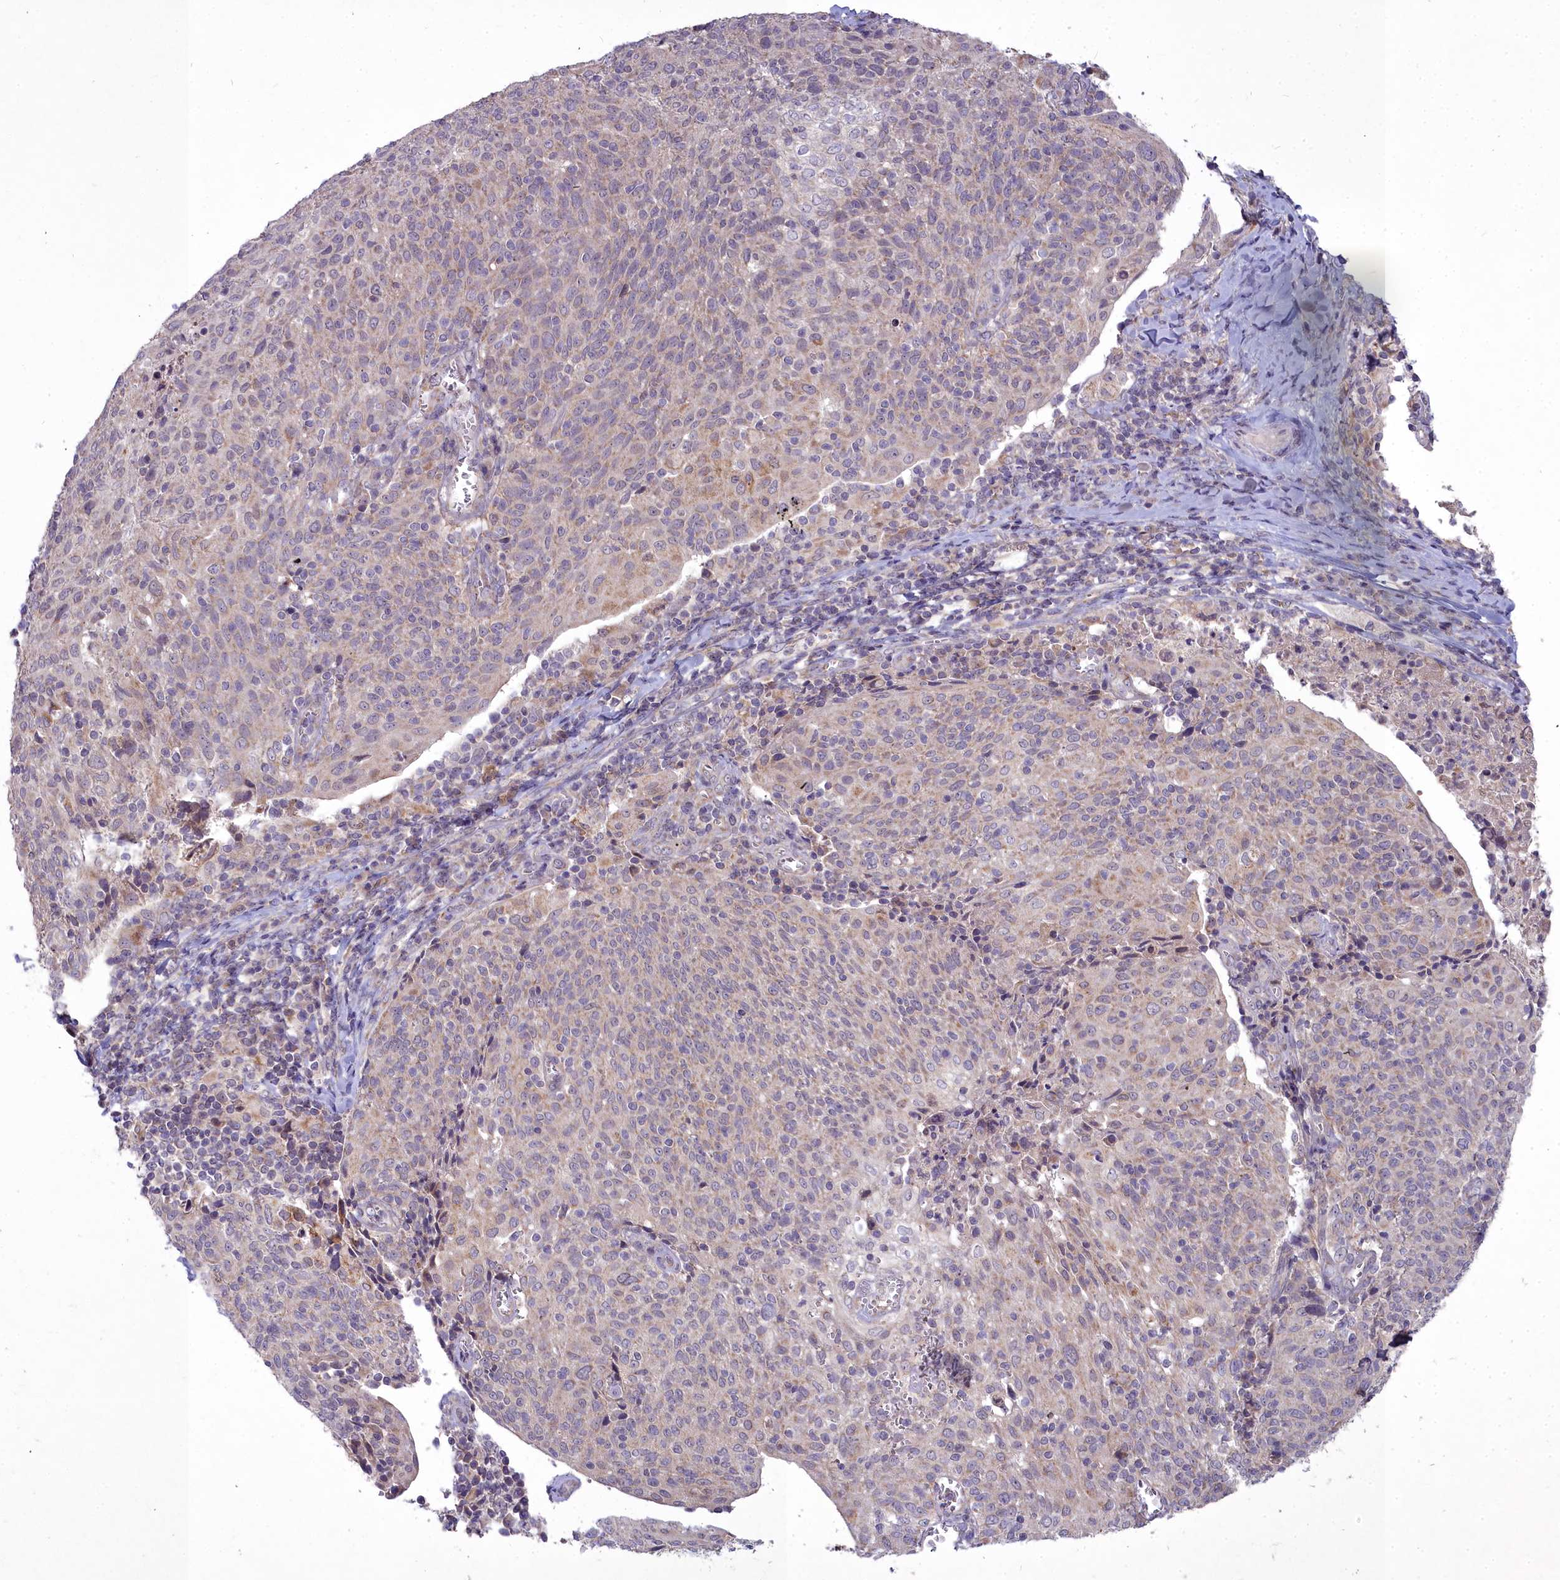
{"staining": {"intensity": "weak", "quantity": "25%-75%", "location": "cytoplasmic/membranous"}, "tissue": "cervical cancer", "cell_type": "Tumor cells", "image_type": "cancer", "snomed": [{"axis": "morphology", "description": "Squamous cell carcinoma, NOS"}, {"axis": "topography", "description": "Cervix"}], "caption": "Approximately 25%-75% of tumor cells in squamous cell carcinoma (cervical) reveal weak cytoplasmic/membranous protein positivity as visualized by brown immunohistochemical staining.", "gene": "MICU2", "patient": {"sex": "female", "age": 52}}